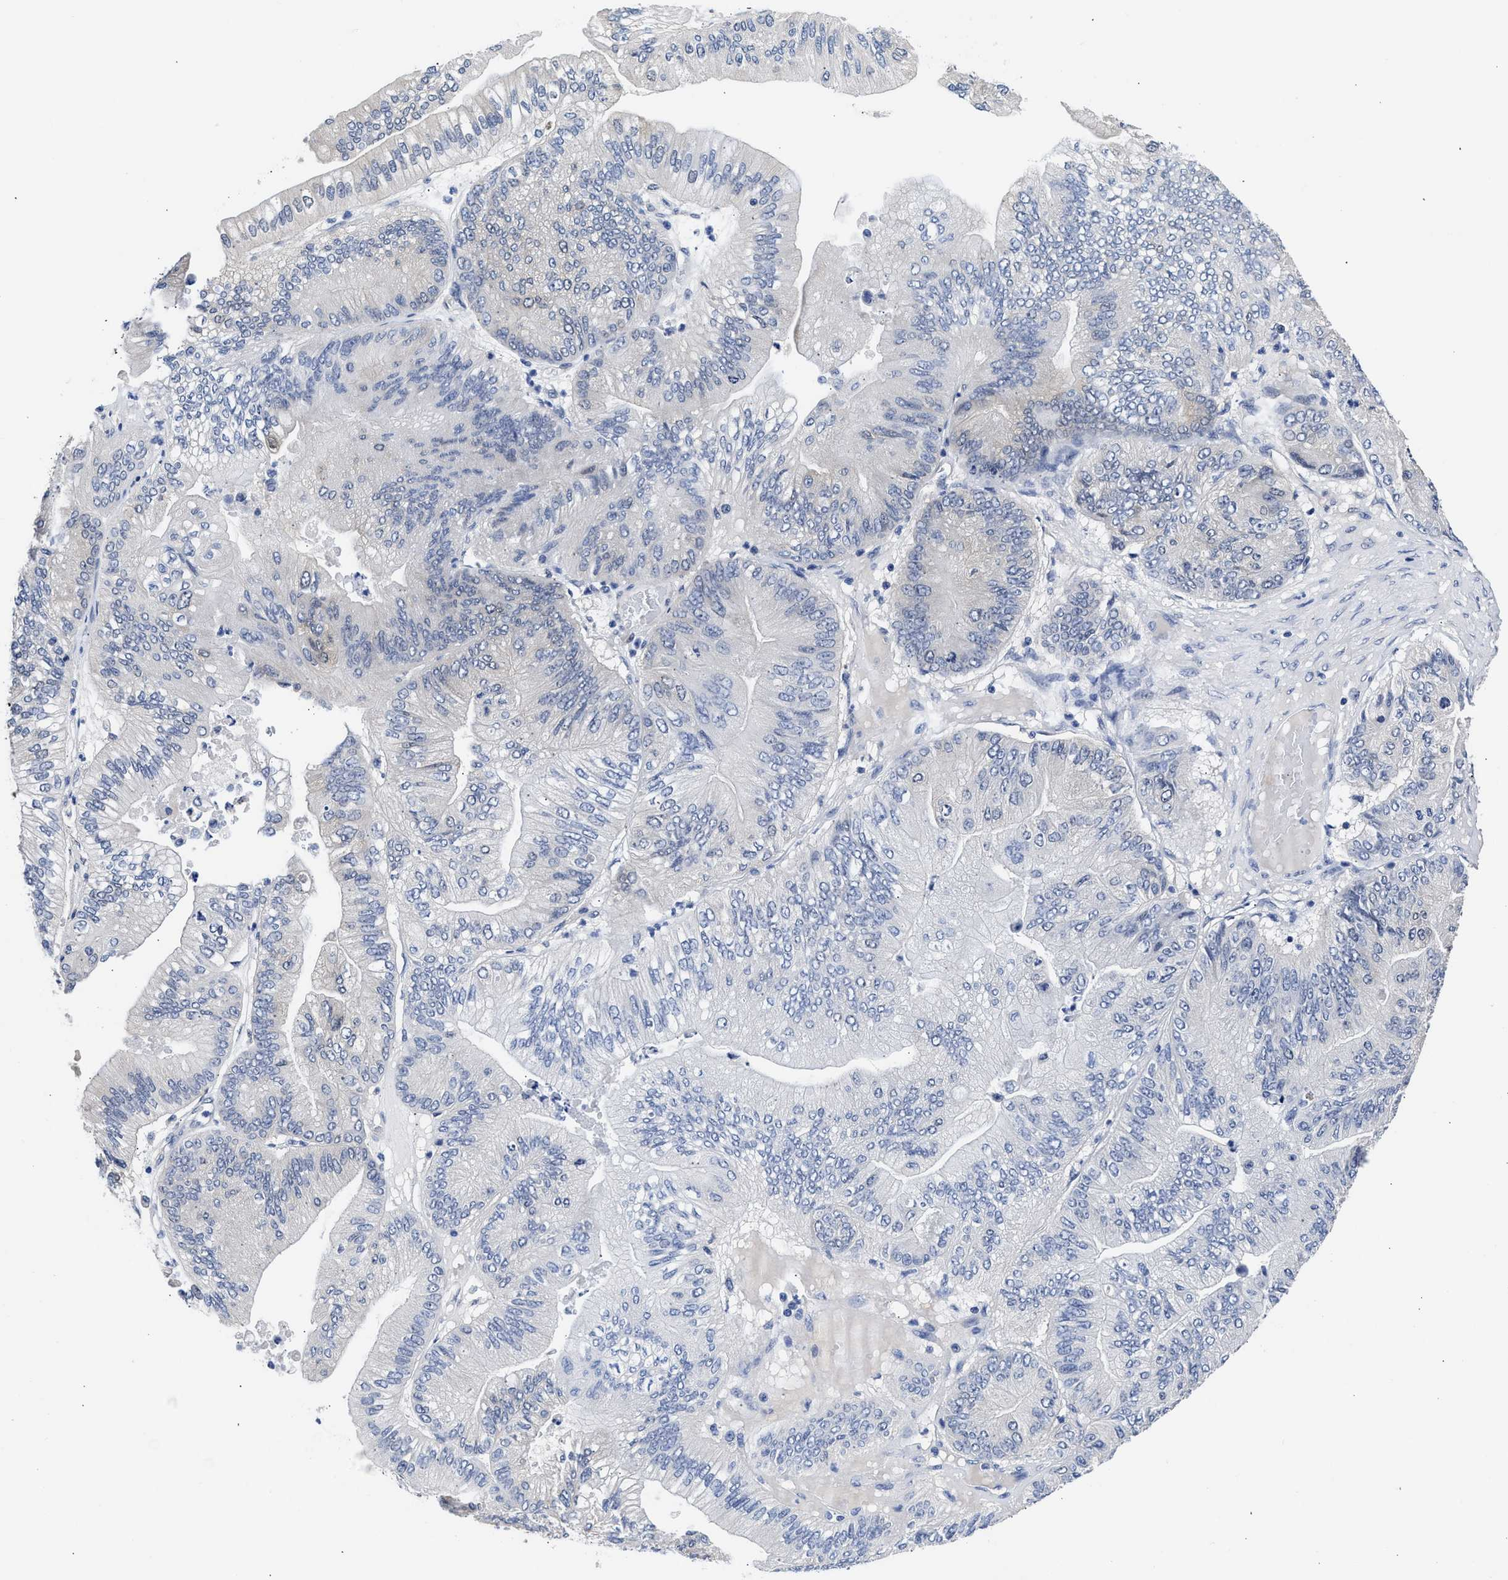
{"staining": {"intensity": "negative", "quantity": "none", "location": "none"}, "tissue": "ovarian cancer", "cell_type": "Tumor cells", "image_type": "cancer", "snomed": [{"axis": "morphology", "description": "Cystadenocarcinoma, mucinous, NOS"}, {"axis": "topography", "description": "Ovary"}], "caption": "Immunohistochemistry (IHC) of ovarian cancer (mucinous cystadenocarcinoma) displays no expression in tumor cells.", "gene": "XPO5", "patient": {"sex": "female", "age": 61}}